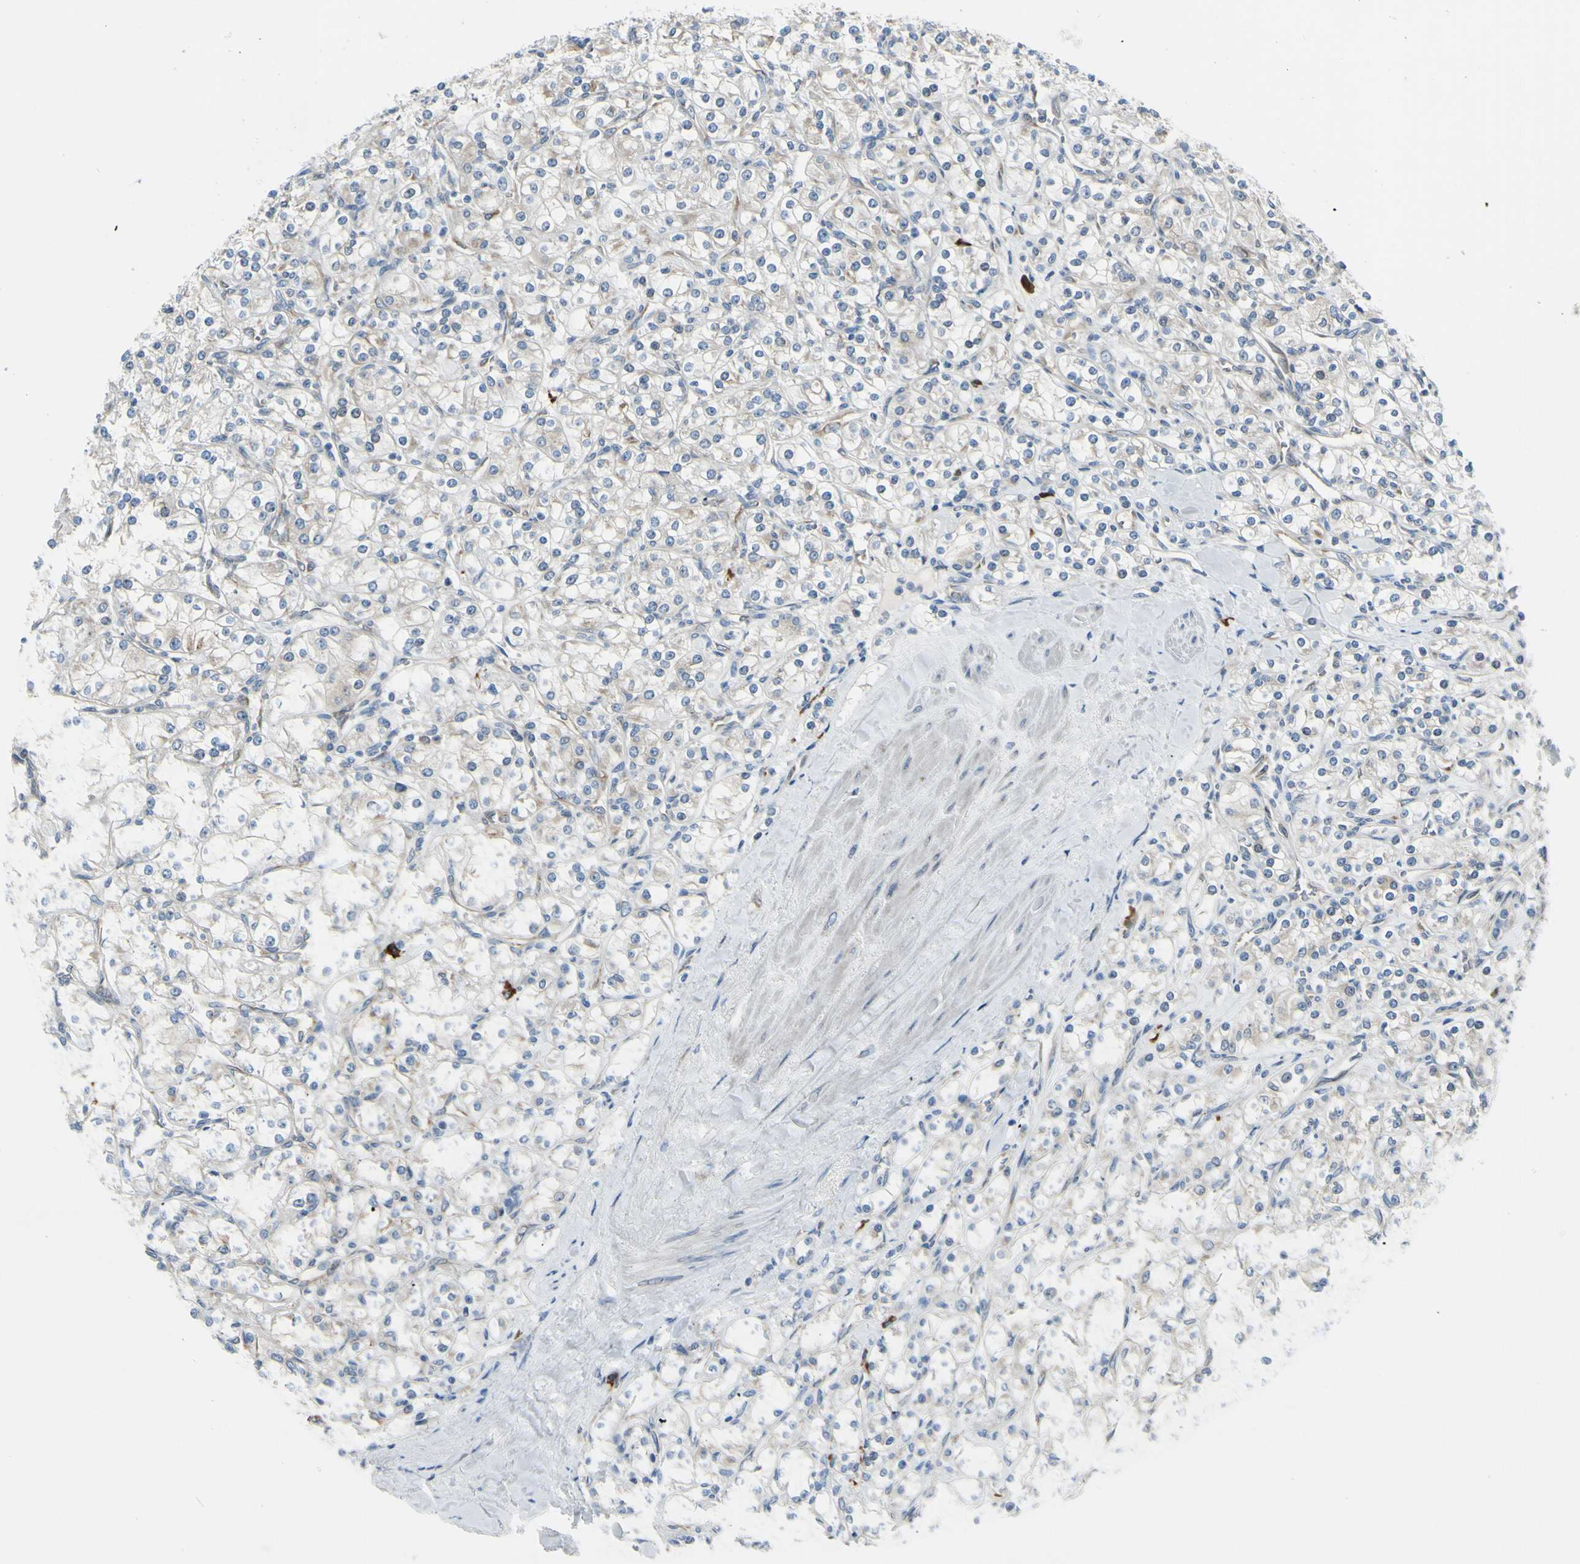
{"staining": {"intensity": "negative", "quantity": "none", "location": "none"}, "tissue": "renal cancer", "cell_type": "Tumor cells", "image_type": "cancer", "snomed": [{"axis": "morphology", "description": "Adenocarcinoma, NOS"}, {"axis": "topography", "description": "Kidney"}], "caption": "Renal cancer stained for a protein using immunohistochemistry displays no positivity tumor cells.", "gene": "SELENOS", "patient": {"sex": "male", "age": 77}}